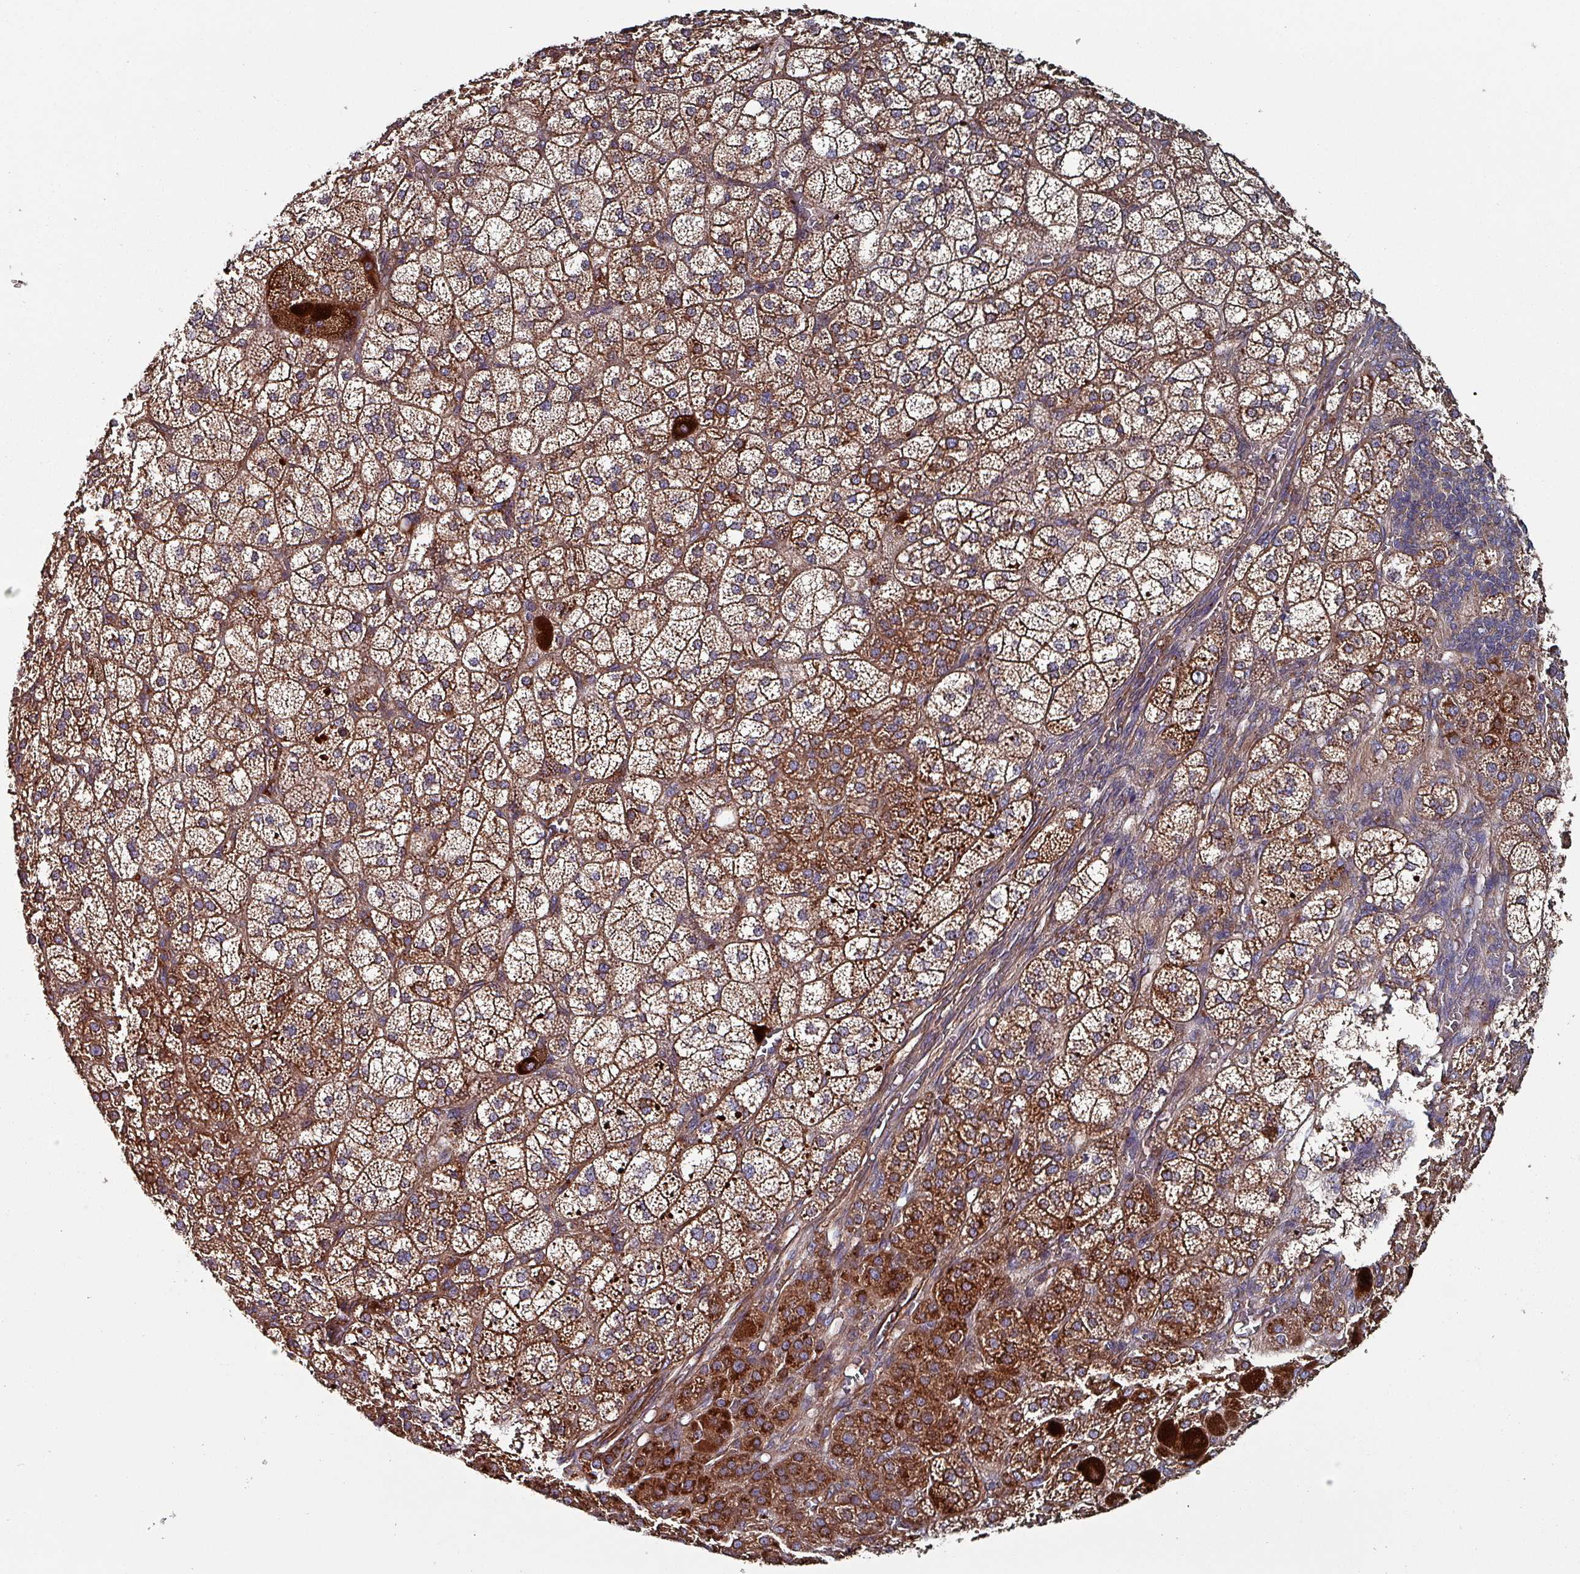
{"staining": {"intensity": "strong", "quantity": ">75%", "location": "cytoplasmic/membranous"}, "tissue": "adrenal gland", "cell_type": "Glandular cells", "image_type": "normal", "snomed": [{"axis": "morphology", "description": "Normal tissue, NOS"}, {"axis": "topography", "description": "Adrenal gland"}], "caption": "About >75% of glandular cells in normal adrenal gland exhibit strong cytoplasmic/membranous protein staining as visualized by brown immunohistochemical staining.", "gene": "ANO10", "patient": {"sex": "female", "age": 60}}